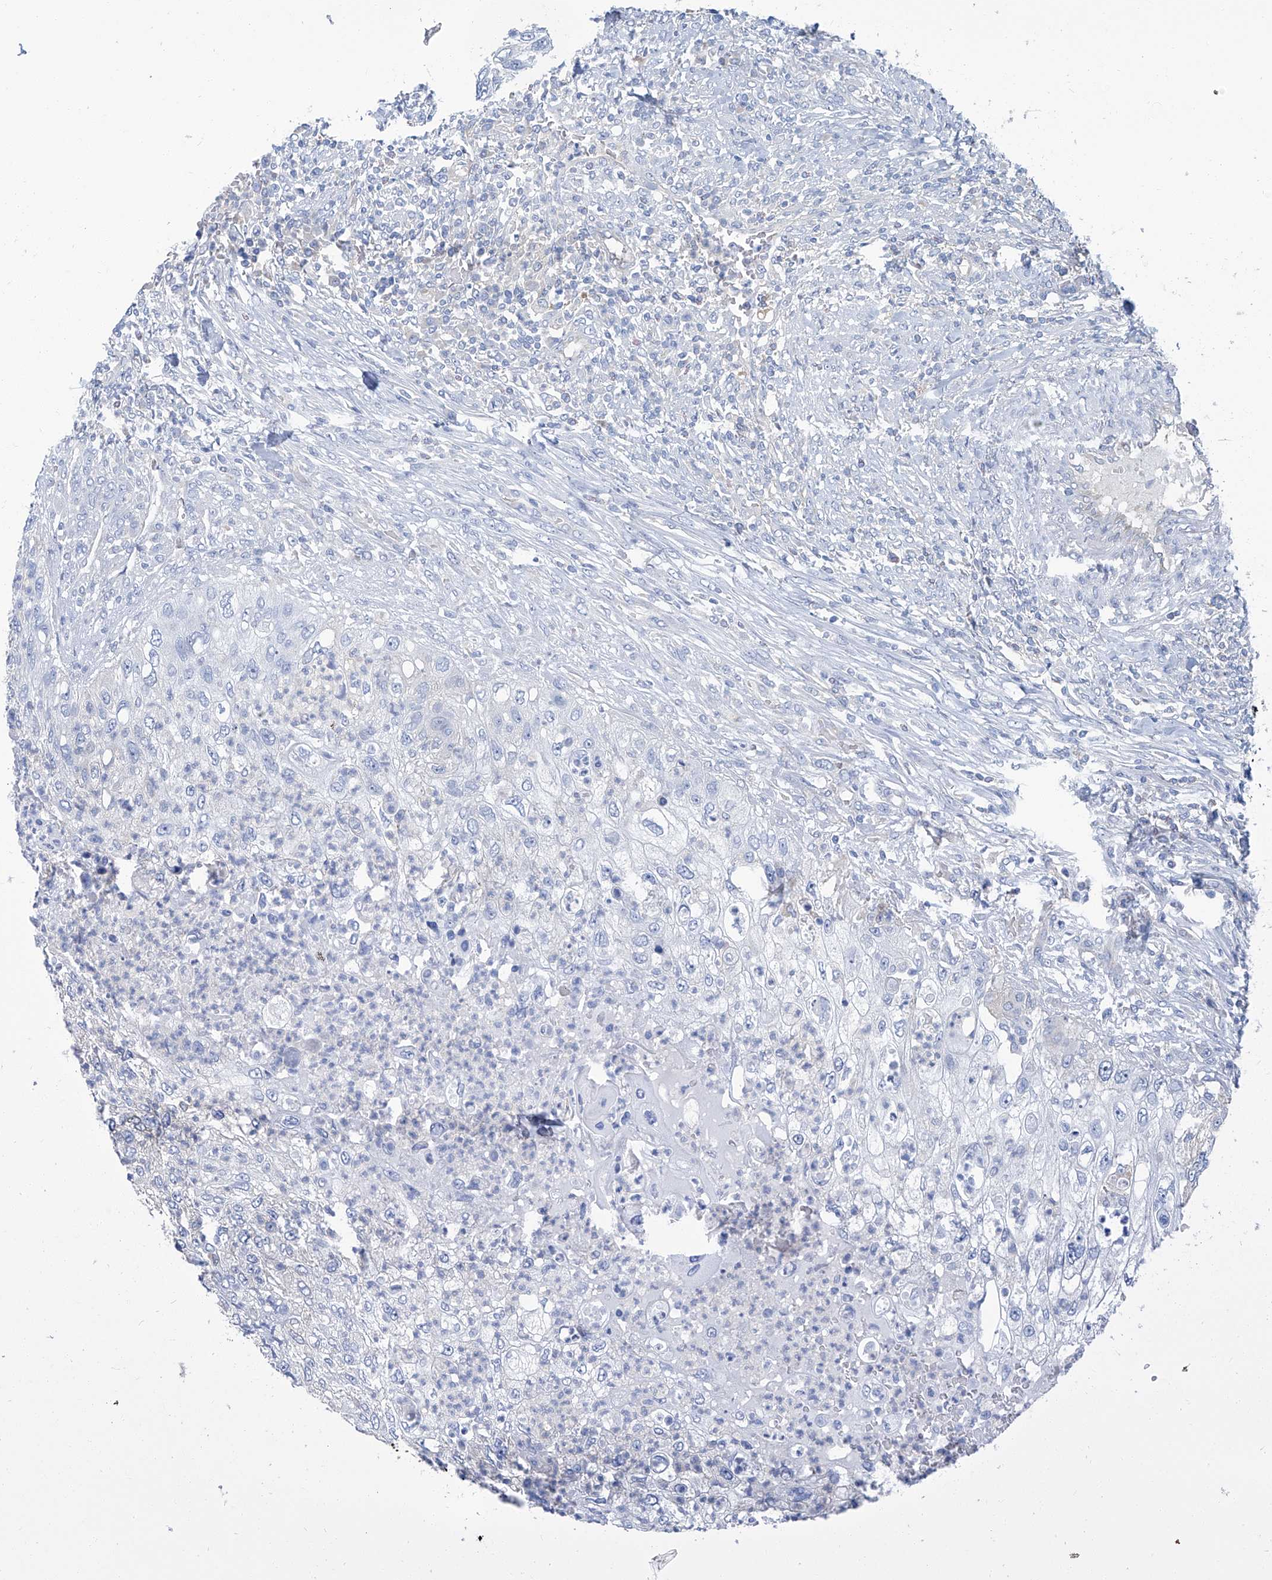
{"staining": {"intensity": "negative", "quantity": "none", "location": "none"}, "tissue": "urothelial cancer", "cell_type": "Tumor cells", "image_type": "cancer", "snomed": [{"axis": "morphology", "description": "Urothelial carcinoma, High grade"}, {"axis": "topography", "description": "Urinary bladder"}], "caption": "Tumor cells show no significant expression in urothelial cancer.", "gene": "PFKL", "patient": {"sex": "female", "age": 60}}